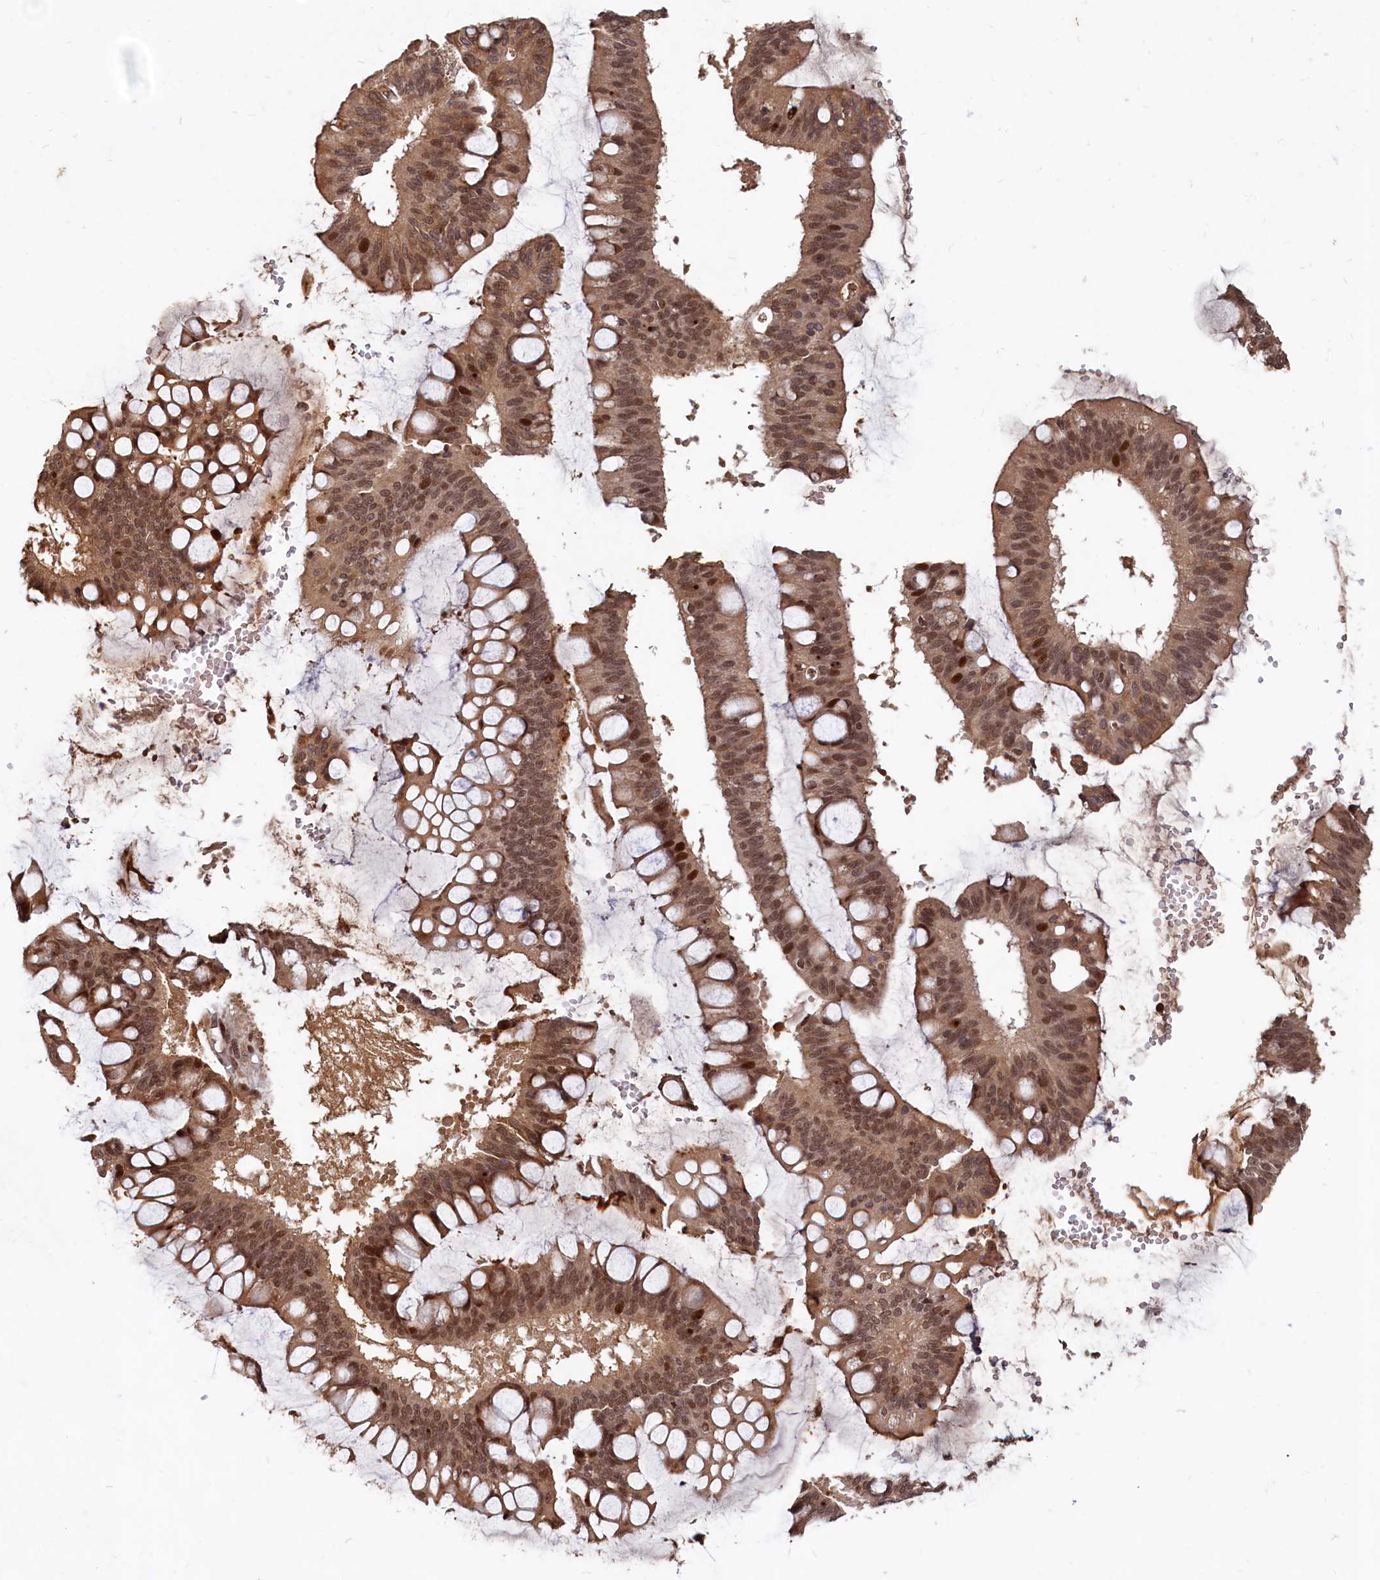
{"staining": {"intensity": "moderate", "quantity": ">75%", "location": "nuclear"}, "tissue": "ovarian cancer", "cell_type": "Tumor cells", "image_type": "cancer", "snomed": [{"axis": "morphology", "description": "Cystadenocarcinoma, mucinous, NOS"}, {"axis": "topography", "description": "Ovary"}], "caption": "DAB immunohistochemical staining of human ovarian cancer reveals moderate nuclear protein staining in approximately >75% of tumor cells. (Stains: DAB in brown, nuclei in blue, Microscopy: brightfield microscopy at high magnification).", "gene": "TRAPPC4", "patient": {"sex": "female", "age": 73}}